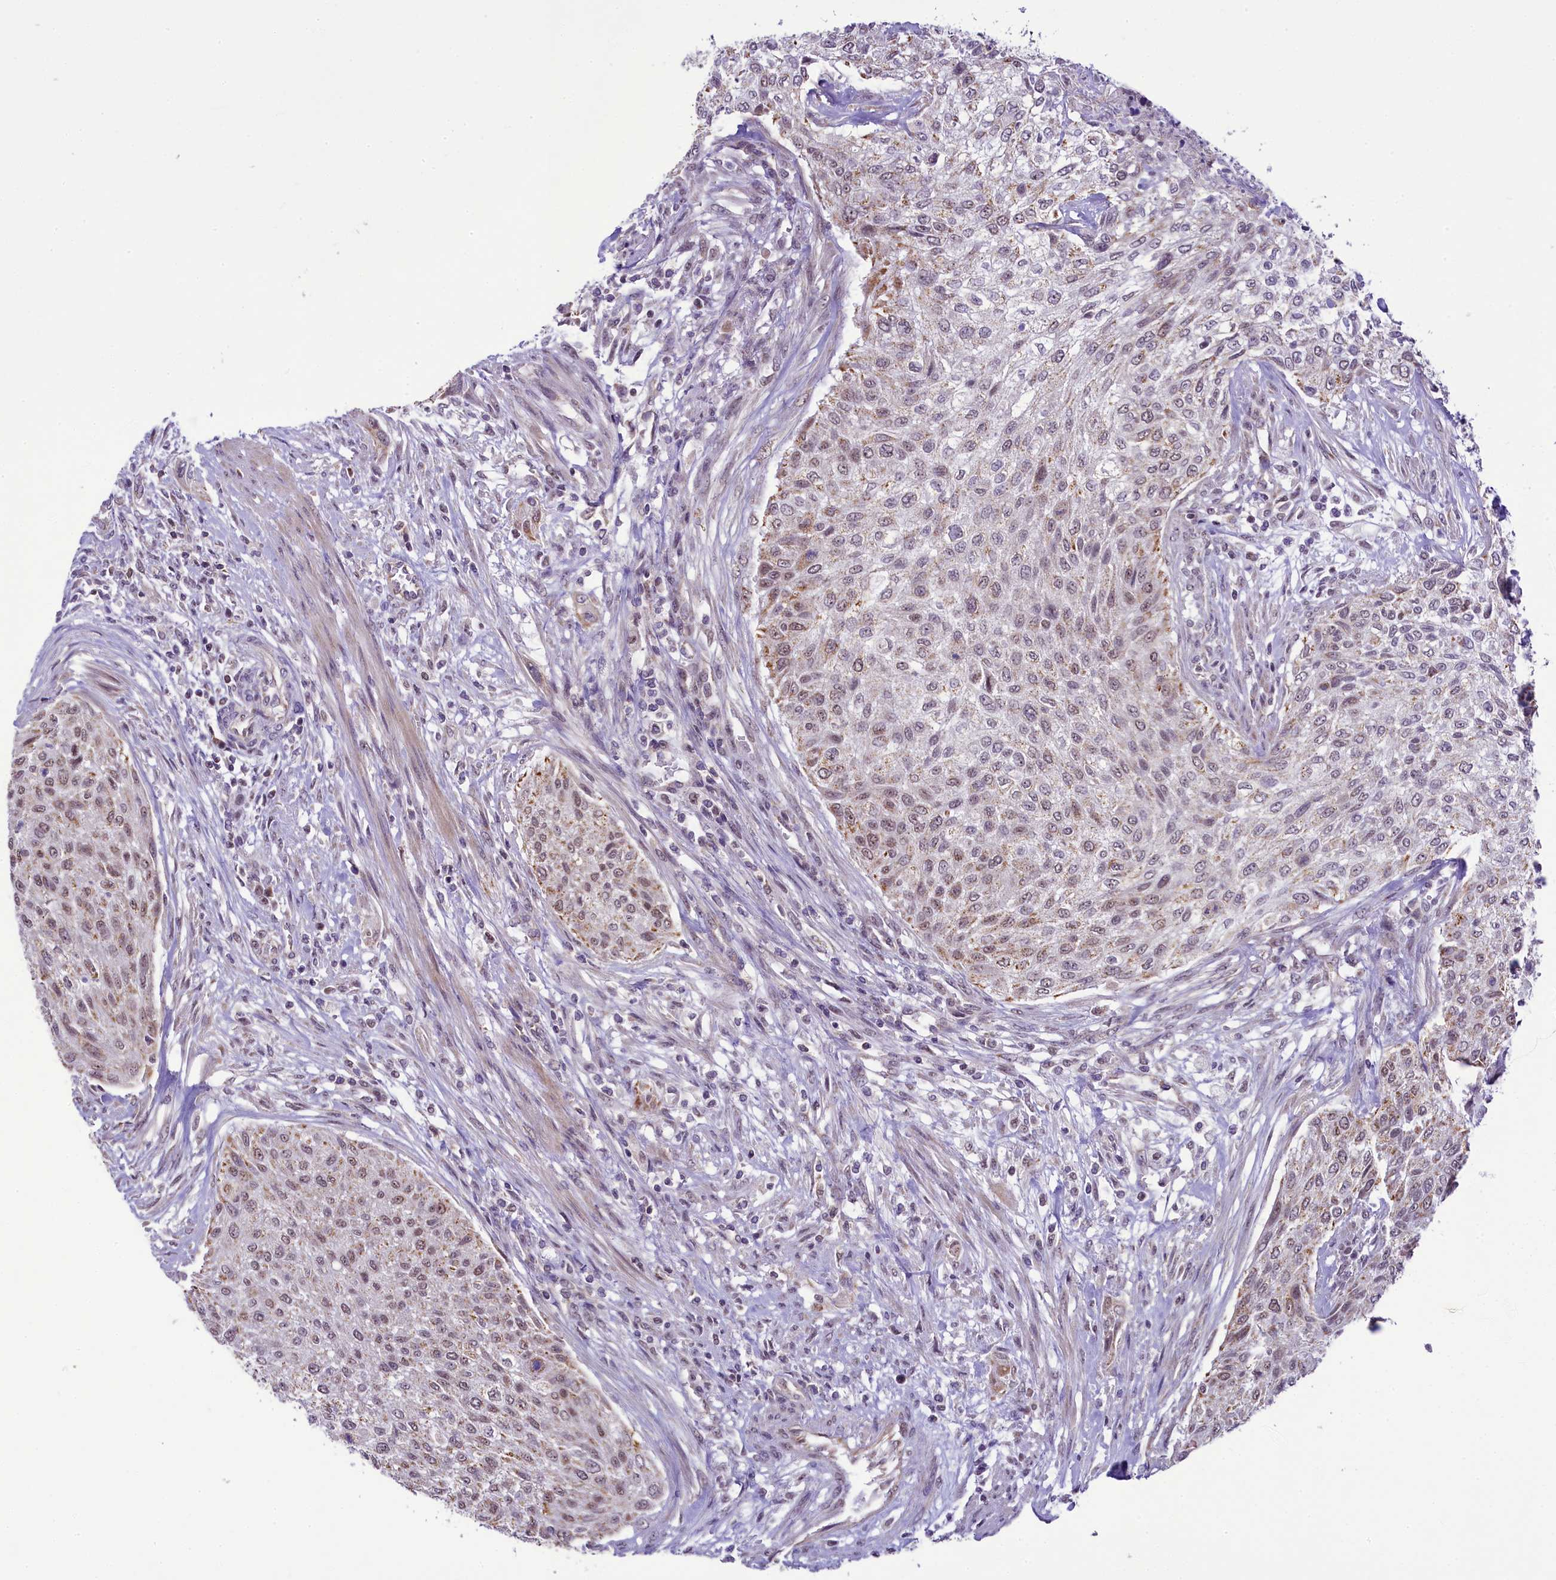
{"staining": {"intensity": "weak", "quantity": "25%-75%", "location": "cytoplasmic/membranous,nuclear"}, "tissue": "urothelial cancer", "cell_type": "Tumor cells", "image_type": "cancer", "snomed": [{"axis": "morphology", "description": "Normal tissue, NOS"}, {"axis": "morphology", "description": "Urothelial carcinoma, NOS"}, {"axis": "topography", "description": "Urinary bladder"}, {"axis": "topography", "description": "Peripheral nerve tissue"}], "caption": "Transitional cell carcinoma was stained to show a protein in brown. There is low levels of weak cytoplasmic/membranous and nuclear staining in about 25%-75% of tumor cells. The staining was performed using DAB (3,3'-diaminobenzidine) to visualize the protein expression in brown, while the nuclei were stained in blue with hematoxylin (Magnification: 20x).", "gene": "PAF1", "patient": {"sex": "male", "age": 35}}